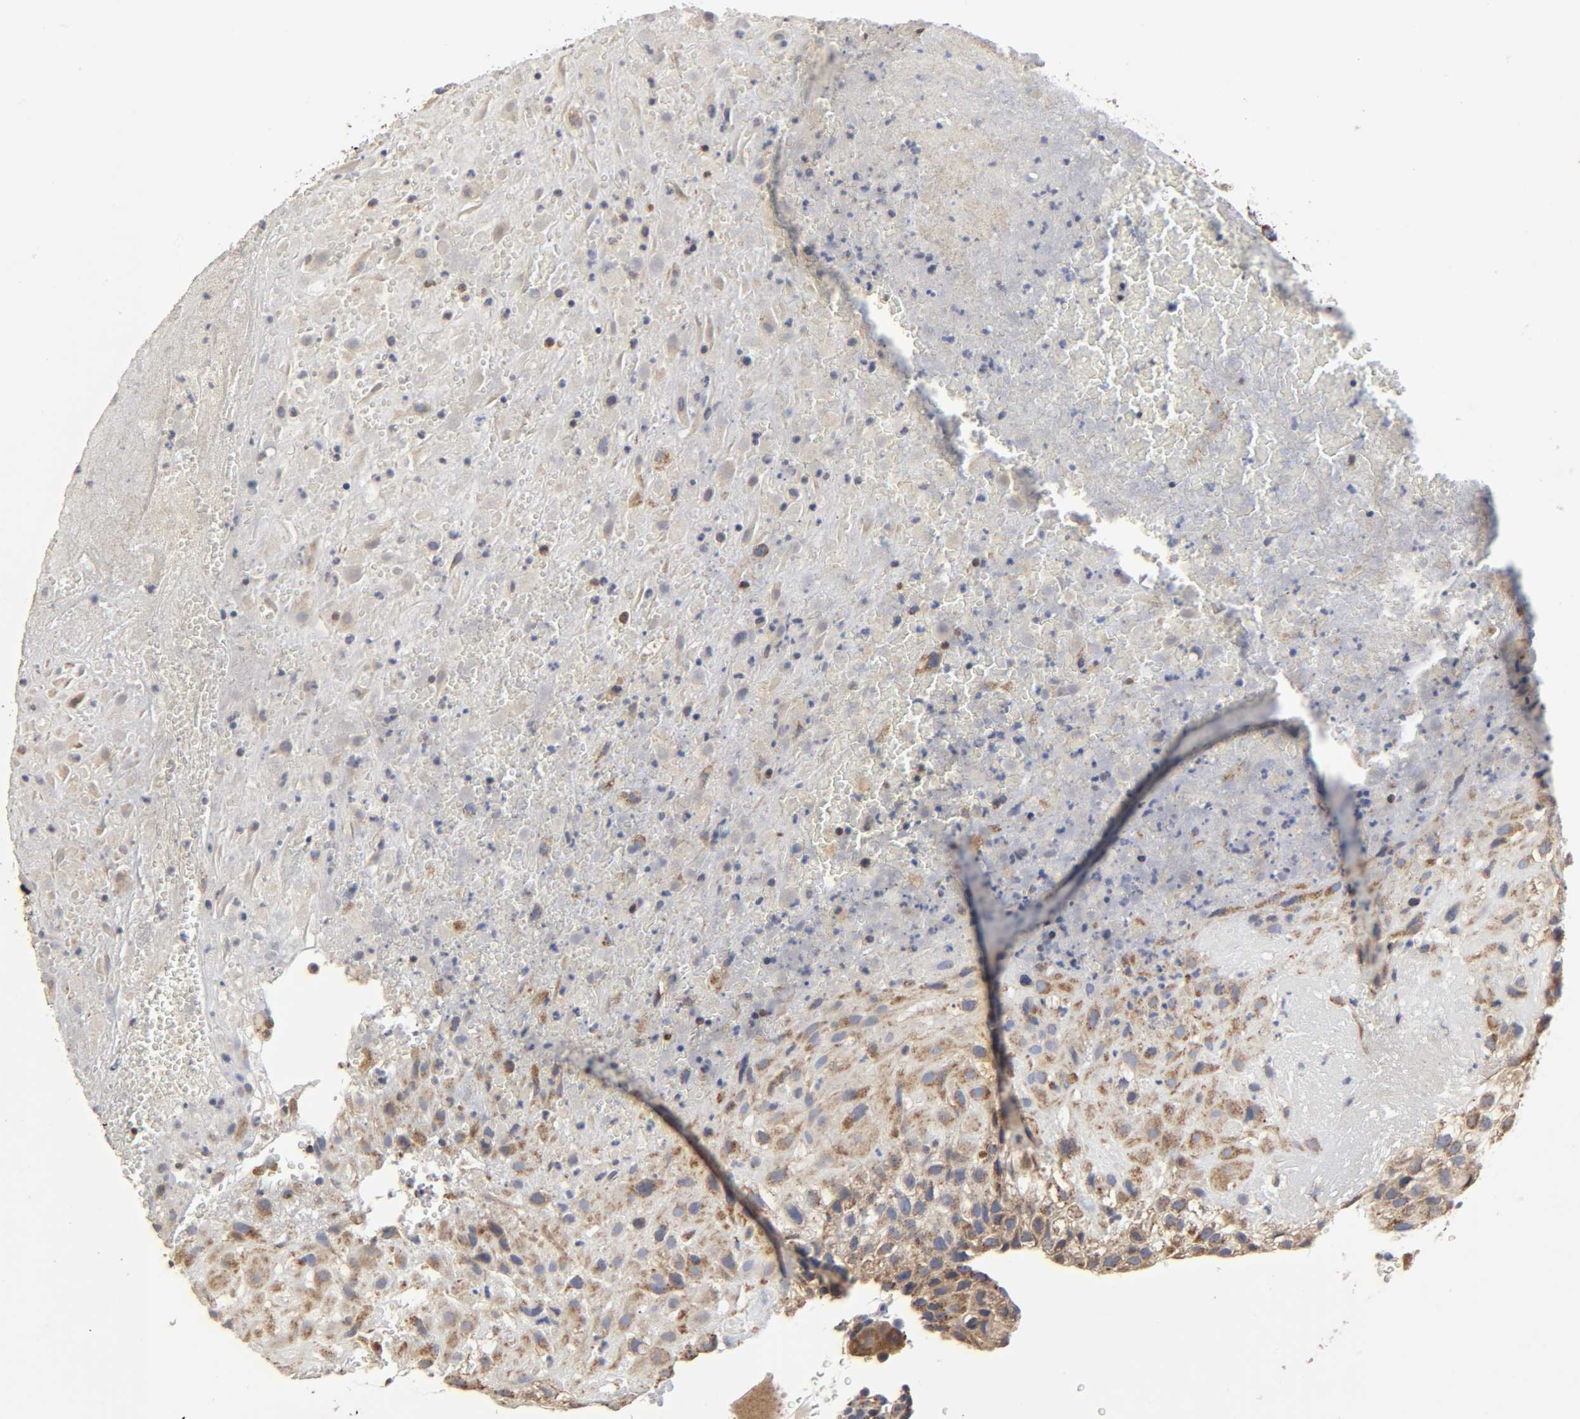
{"staining": {"intensity": "moderate", "quantity": ">75%", "location": "cytoplasmic/membranous"}, "tissue": "placenta", "cell_type": "Decidual cells", "image_type": "normal", "snomed": [{"axis": "morphology", "description": "Normal tissue, NOS"}, {"axis": "topography", "description": "Placenta"}], "caption": "DAB (3,3'-diaminobenzidine) immunohistochemical staining of unremarkable human placenta displays moderate cytoplasmic/membranous protein expression in approximately >75% of decidual cells.", "gene": "COX6B1", "patient": {"sex": "female", "age": 19}}